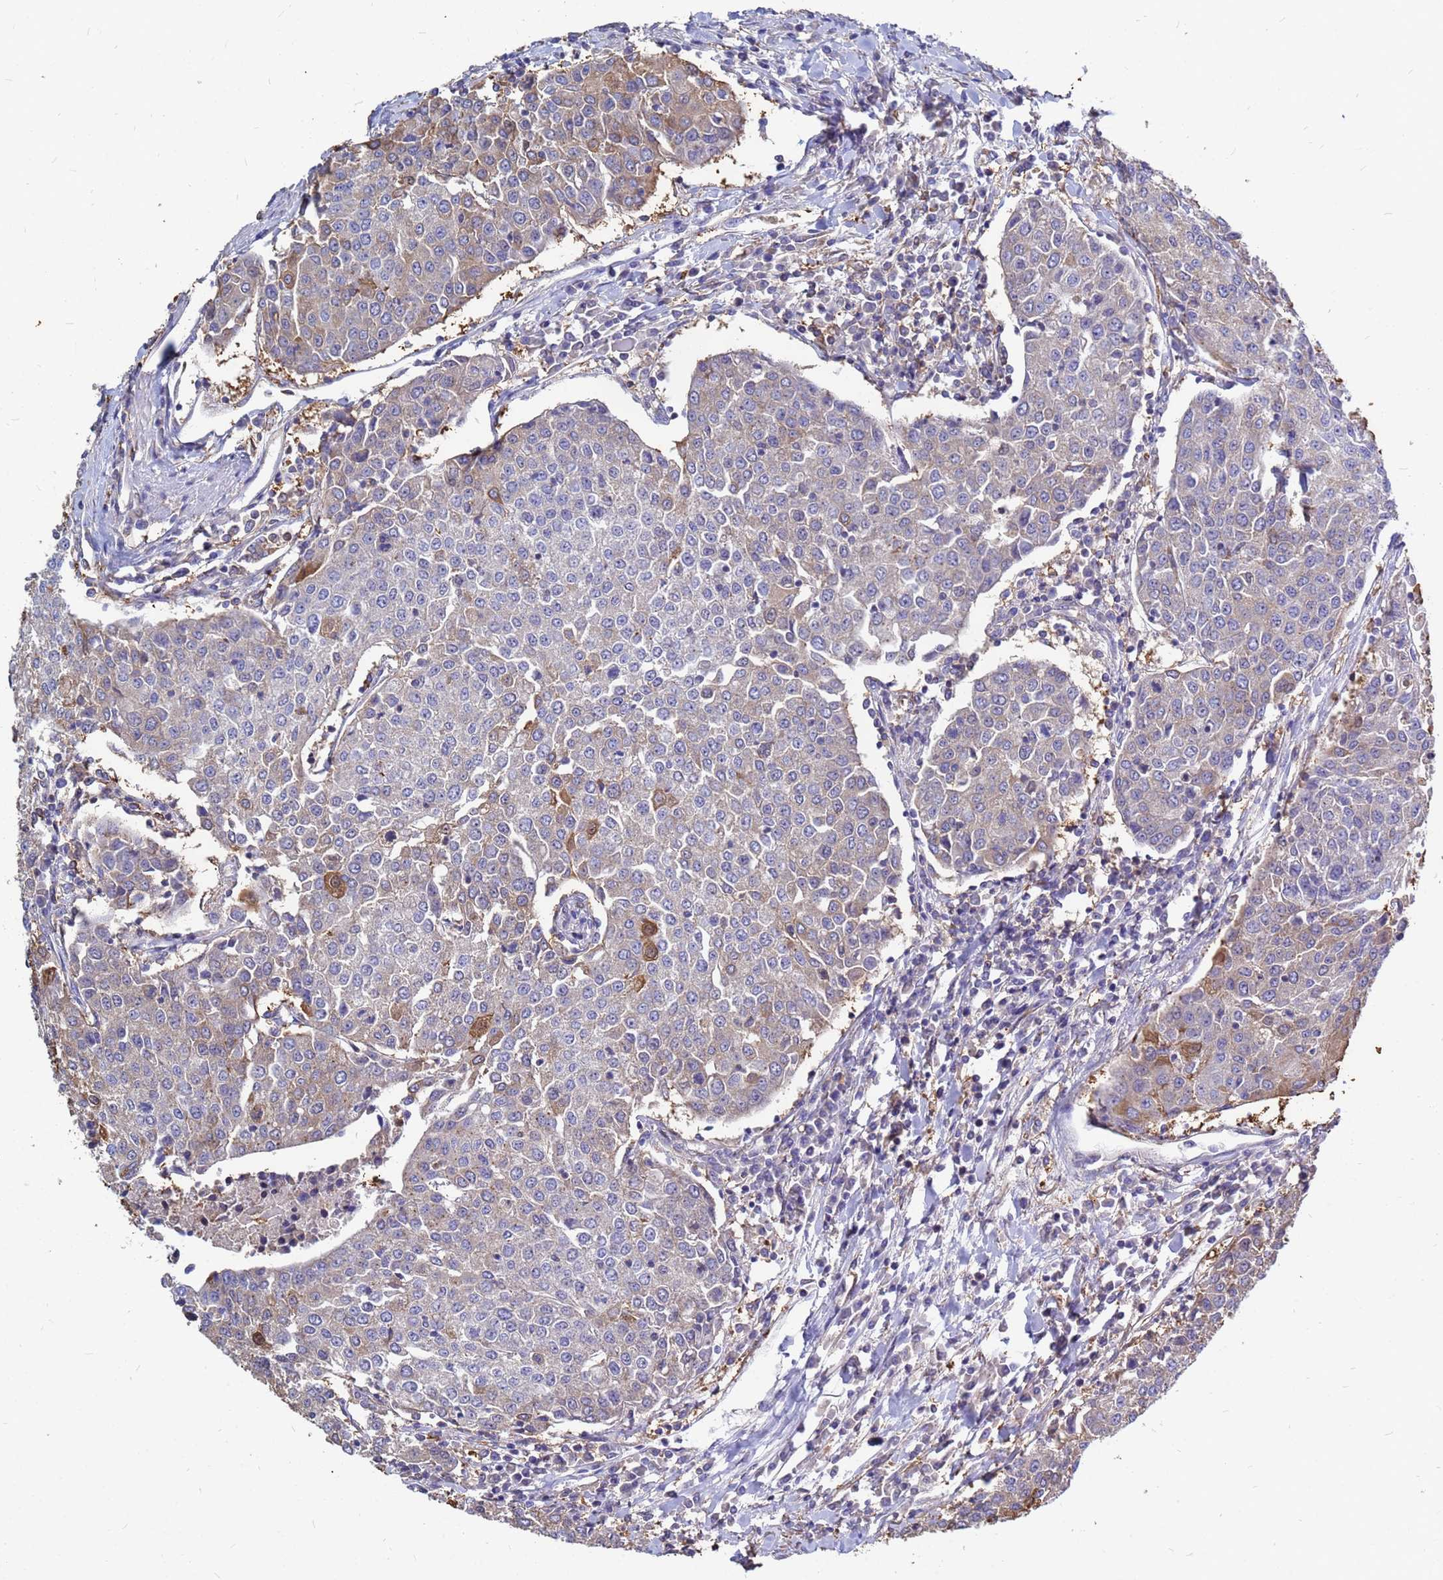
{"staining": {"intensity": "moderate", "quantity": "<25%", "location": "cytoplasmic/membranous"}, "tissue": "urothelial cancer", "cell_type": "Tumor cells", "image_type": "cancer", "snomed": [{"axis": "morphology", "description": "Urothelial carcinoma, High grade"}, {"axis": "topography", "description": "Urinary bladder"}], "caption": "The histopathology image reveals immunohistochemical staining of urothelial cancer. There is moderate cytoplasmic/membranous expression is identified in about <25% of tumor cells.", "gene": "MOB2", "patient": {"sex": "female", "age": 85}}